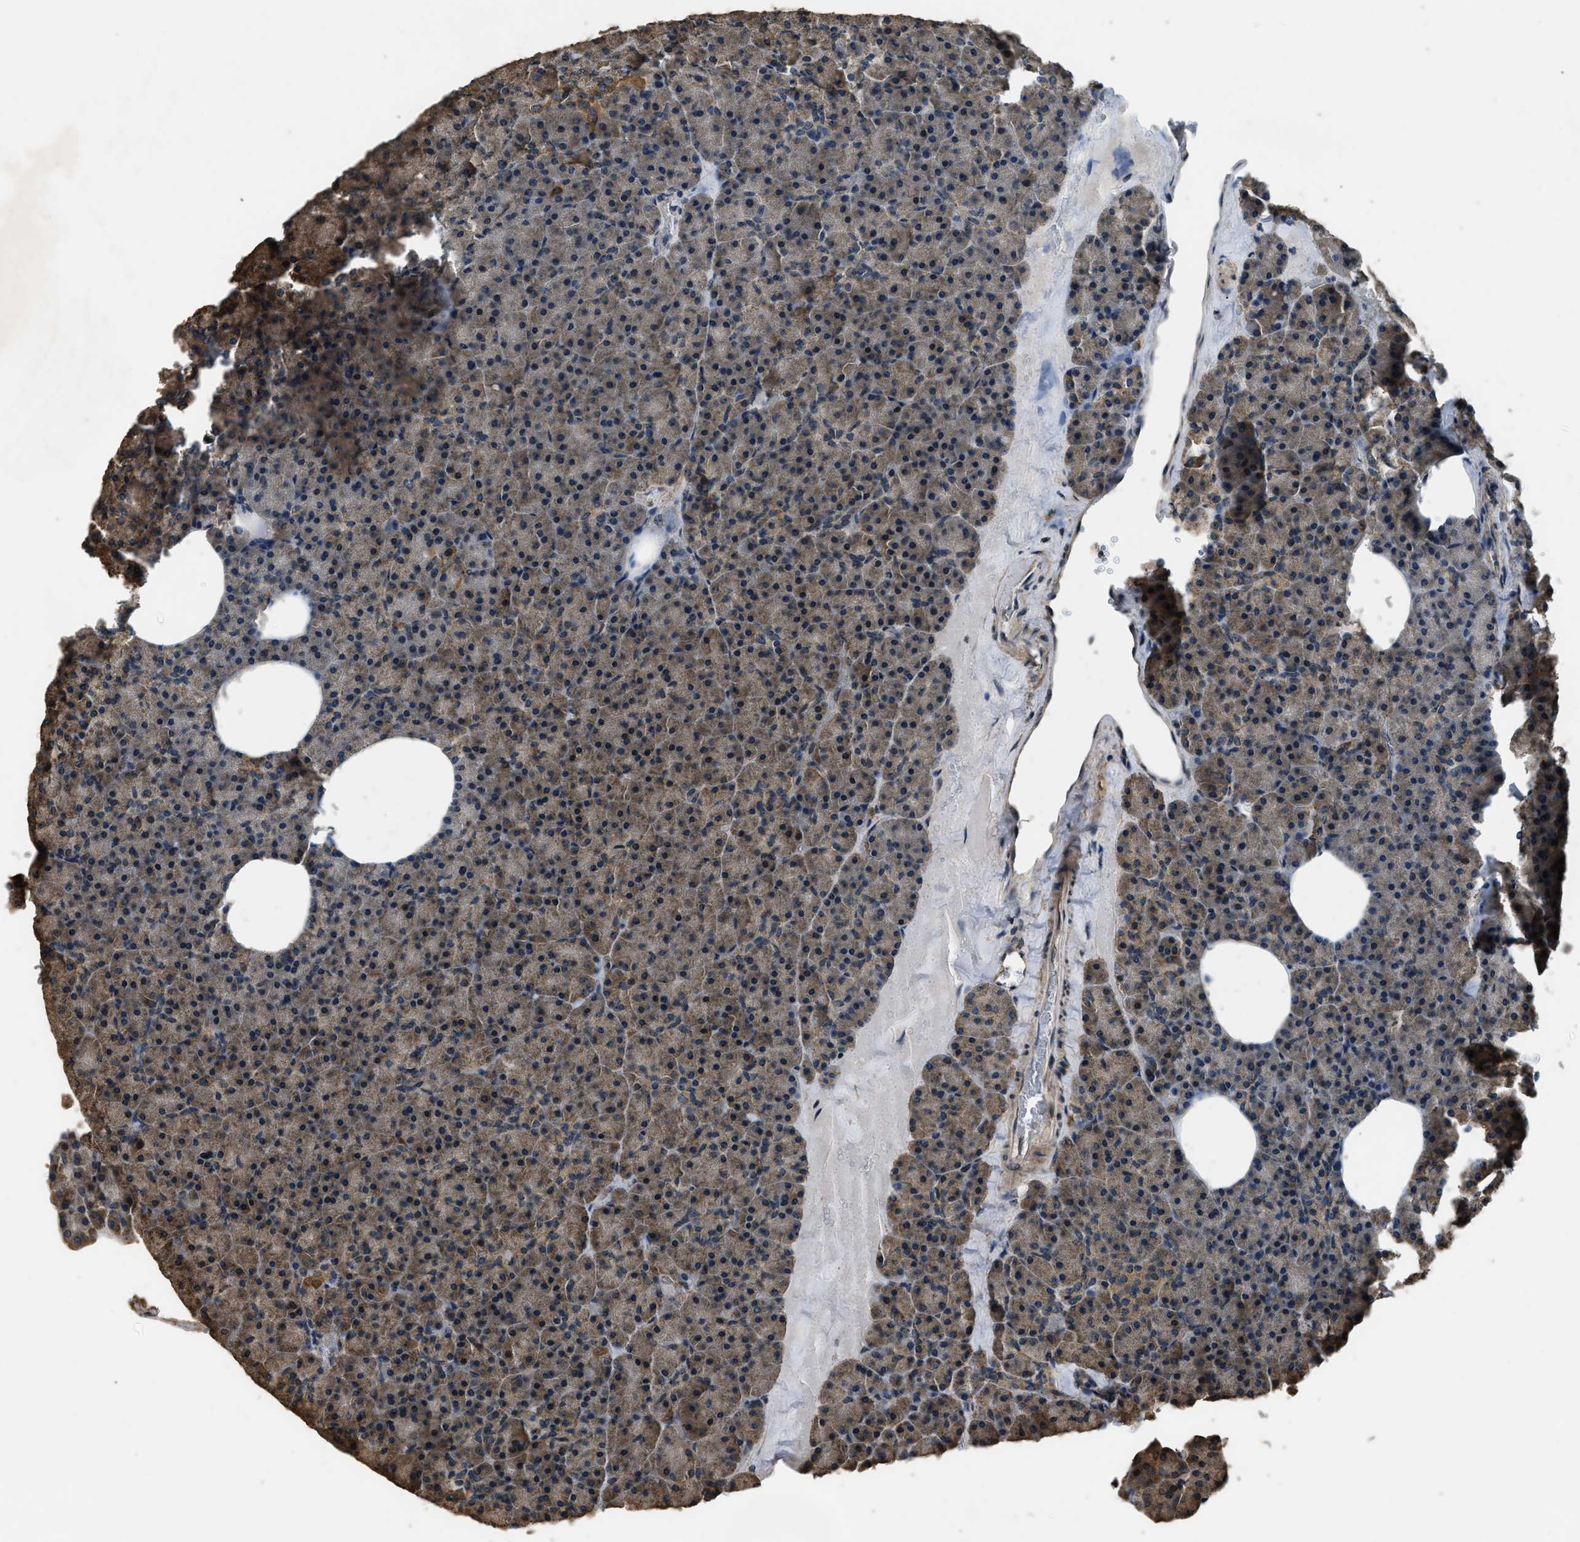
{"staining": {"intensity": "strong", "quantity": "25%-75%", "location": "cytoplasmic/membranous"}, "tissue": "pancreas", "cell_type": "Exocrine glandular cells", "image_type": "normal", "snomed": [{"axis": "morphology", "description": "Normal tissue, NOS"}, {"axis": "morphology", "description": "Carcinoid, malignant, NOS"}, {"axis": "topography", "description": "Pancreas"}], "caption": "Pancreas stained with immunohistochemistry (IHC) displays strong cytoplasmic/membranous expression in about 25%-75% of exocrine glandular cells.", "gene": "DENND6B", "patient": {"sex": "female", "age": 35}}